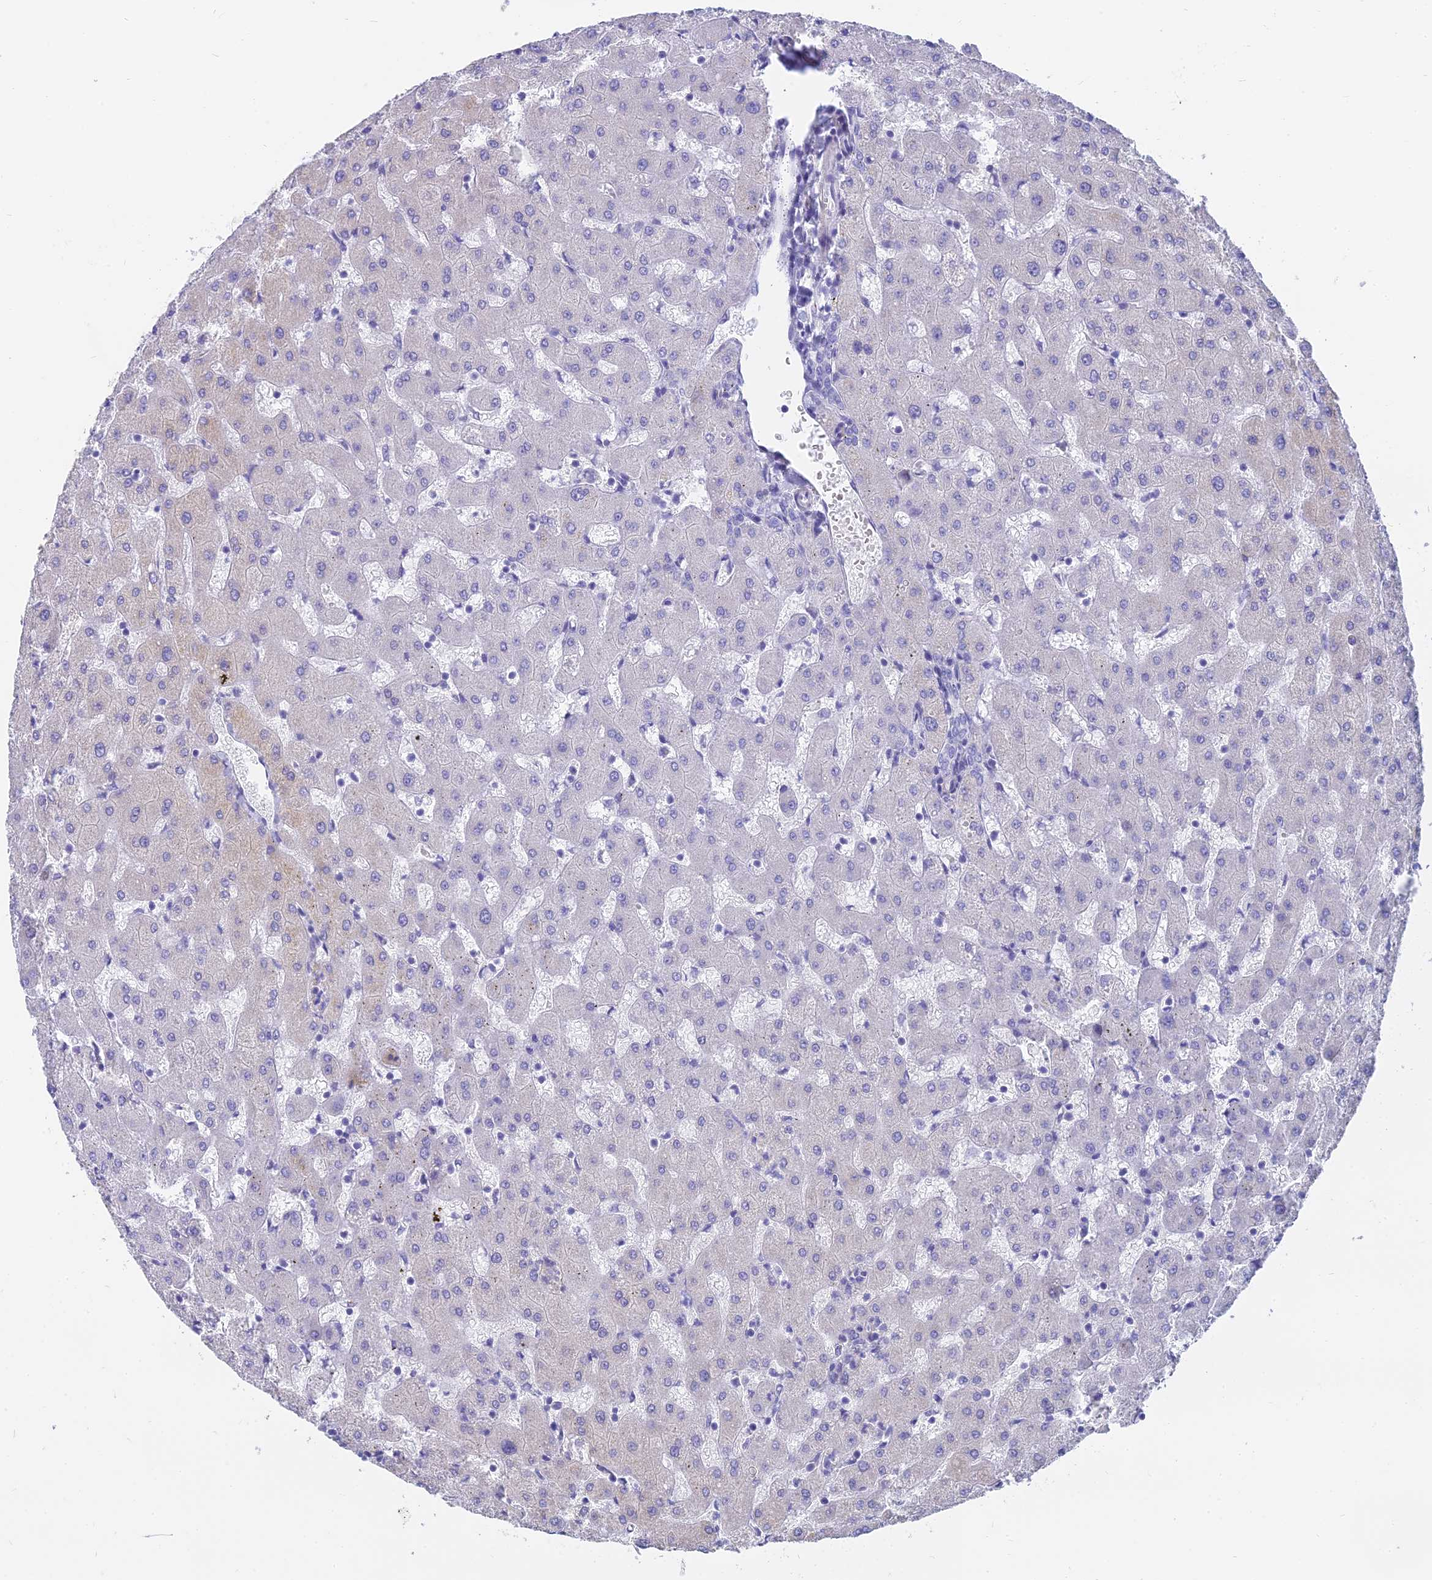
{"staining": {"intensity": "negative", "quantity": "none", "location": "none"}, "tissue": "liver", "cell_type": "Cholangiocytes", "image_type": "normal", "snomed": [{"axis": "morphology", "description": "Normal tissue, NOS"}, {"axis": "topography", "description": "Liver"}], "caption": "This is an immunohistochemistry (IHC) micrograph of benign liver. There is no expression in cholangiocytes.", "gene": "SLC36A2", "patient": {"sex": "female", "age": 63}}